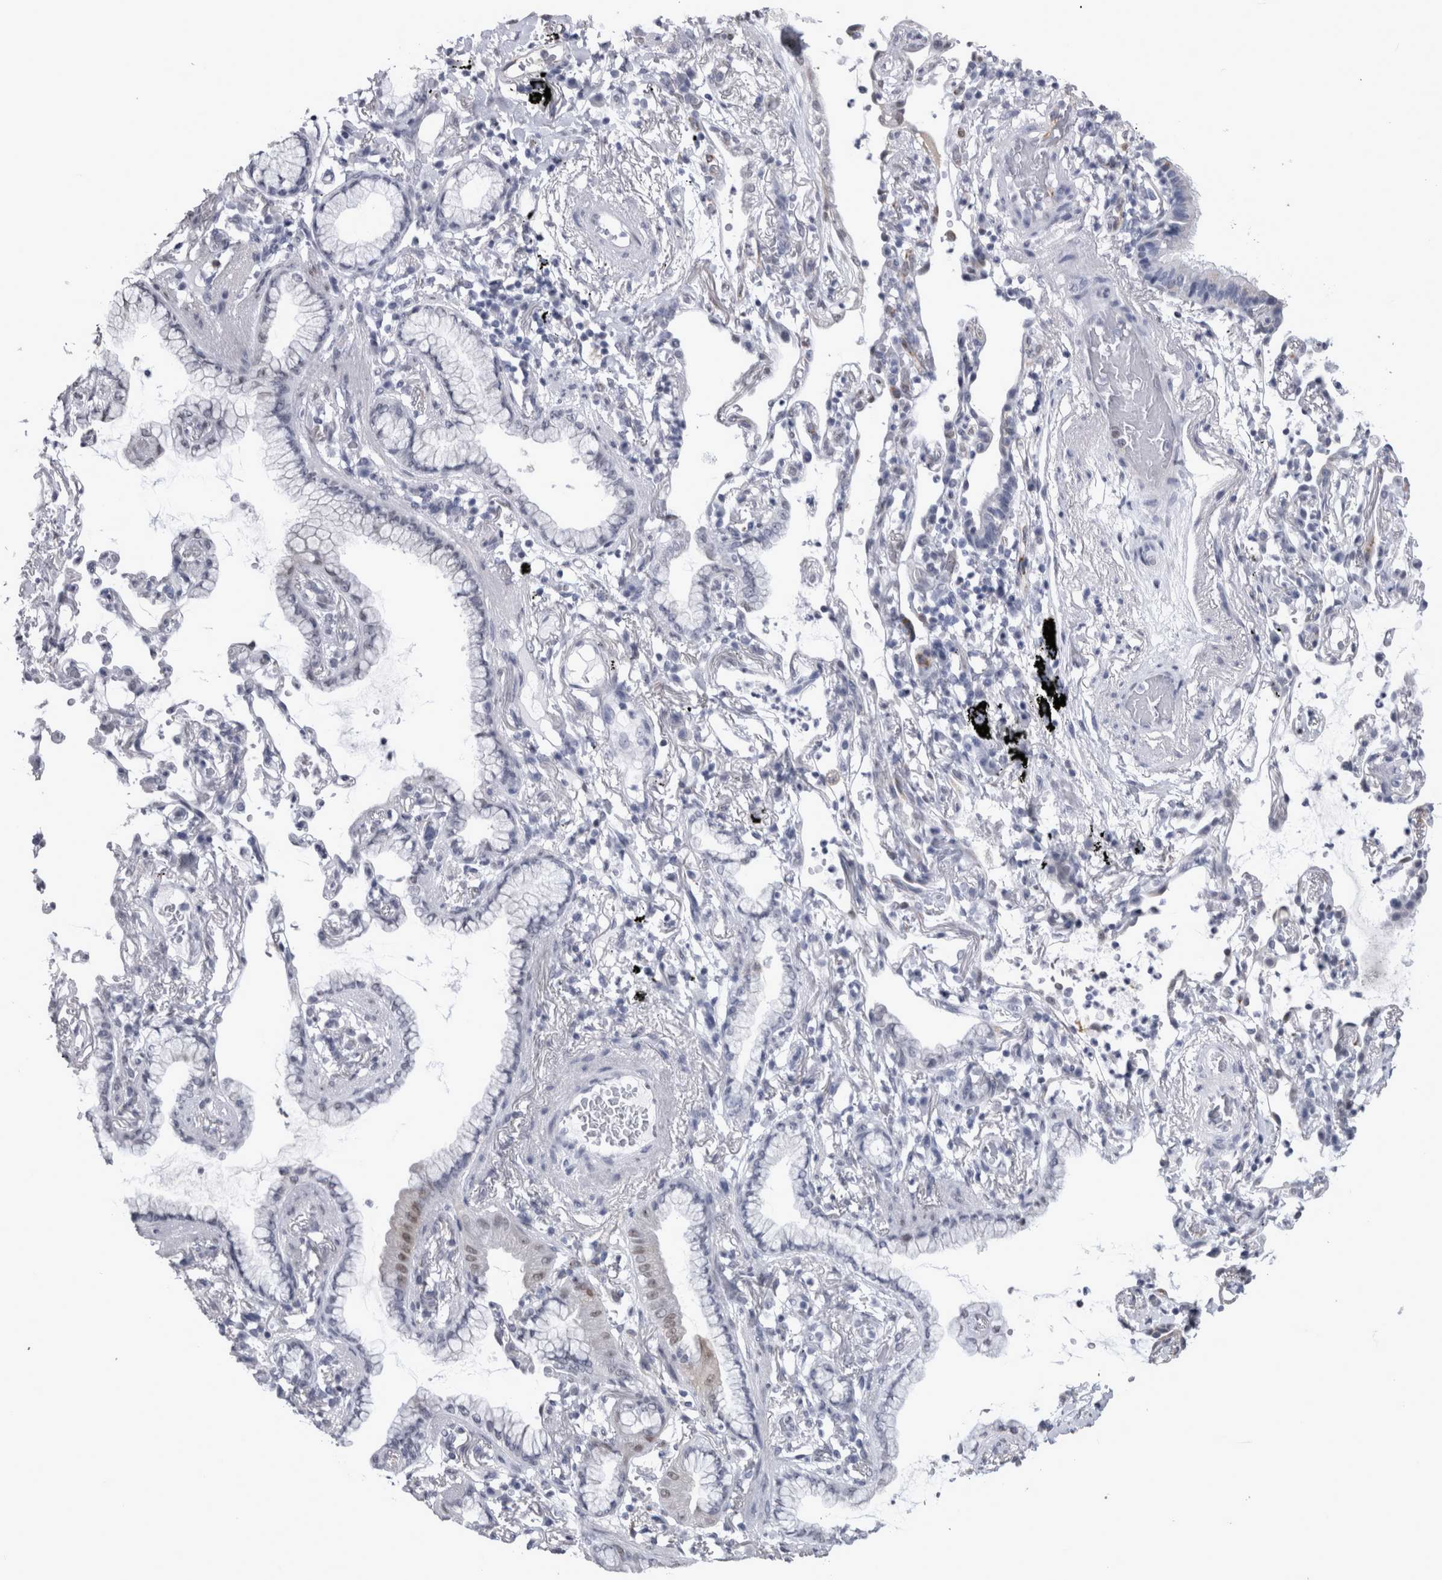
{"staining": {"intensity": "weak", "quantity": "<25%", "location": "cytoplasmic/membranous"}, "tissue": "lung cancer", "cell_type": "Tumor cells", "image_type": "cancer", "snomed": [{"axis": "morphology", "description": "Adenocarcinoma, NOS"}, {"axis": "topography", "description": "Lung"}], "caption": "High magnification brightfield microscopy of adenocarcinoma (lung) stained with DAB (brown) and counterstained with hematoxylin (blue): tumor cells show no significant staining.", "gene": "ACOT7", "patient": {"sex": "female", "age": 70}}